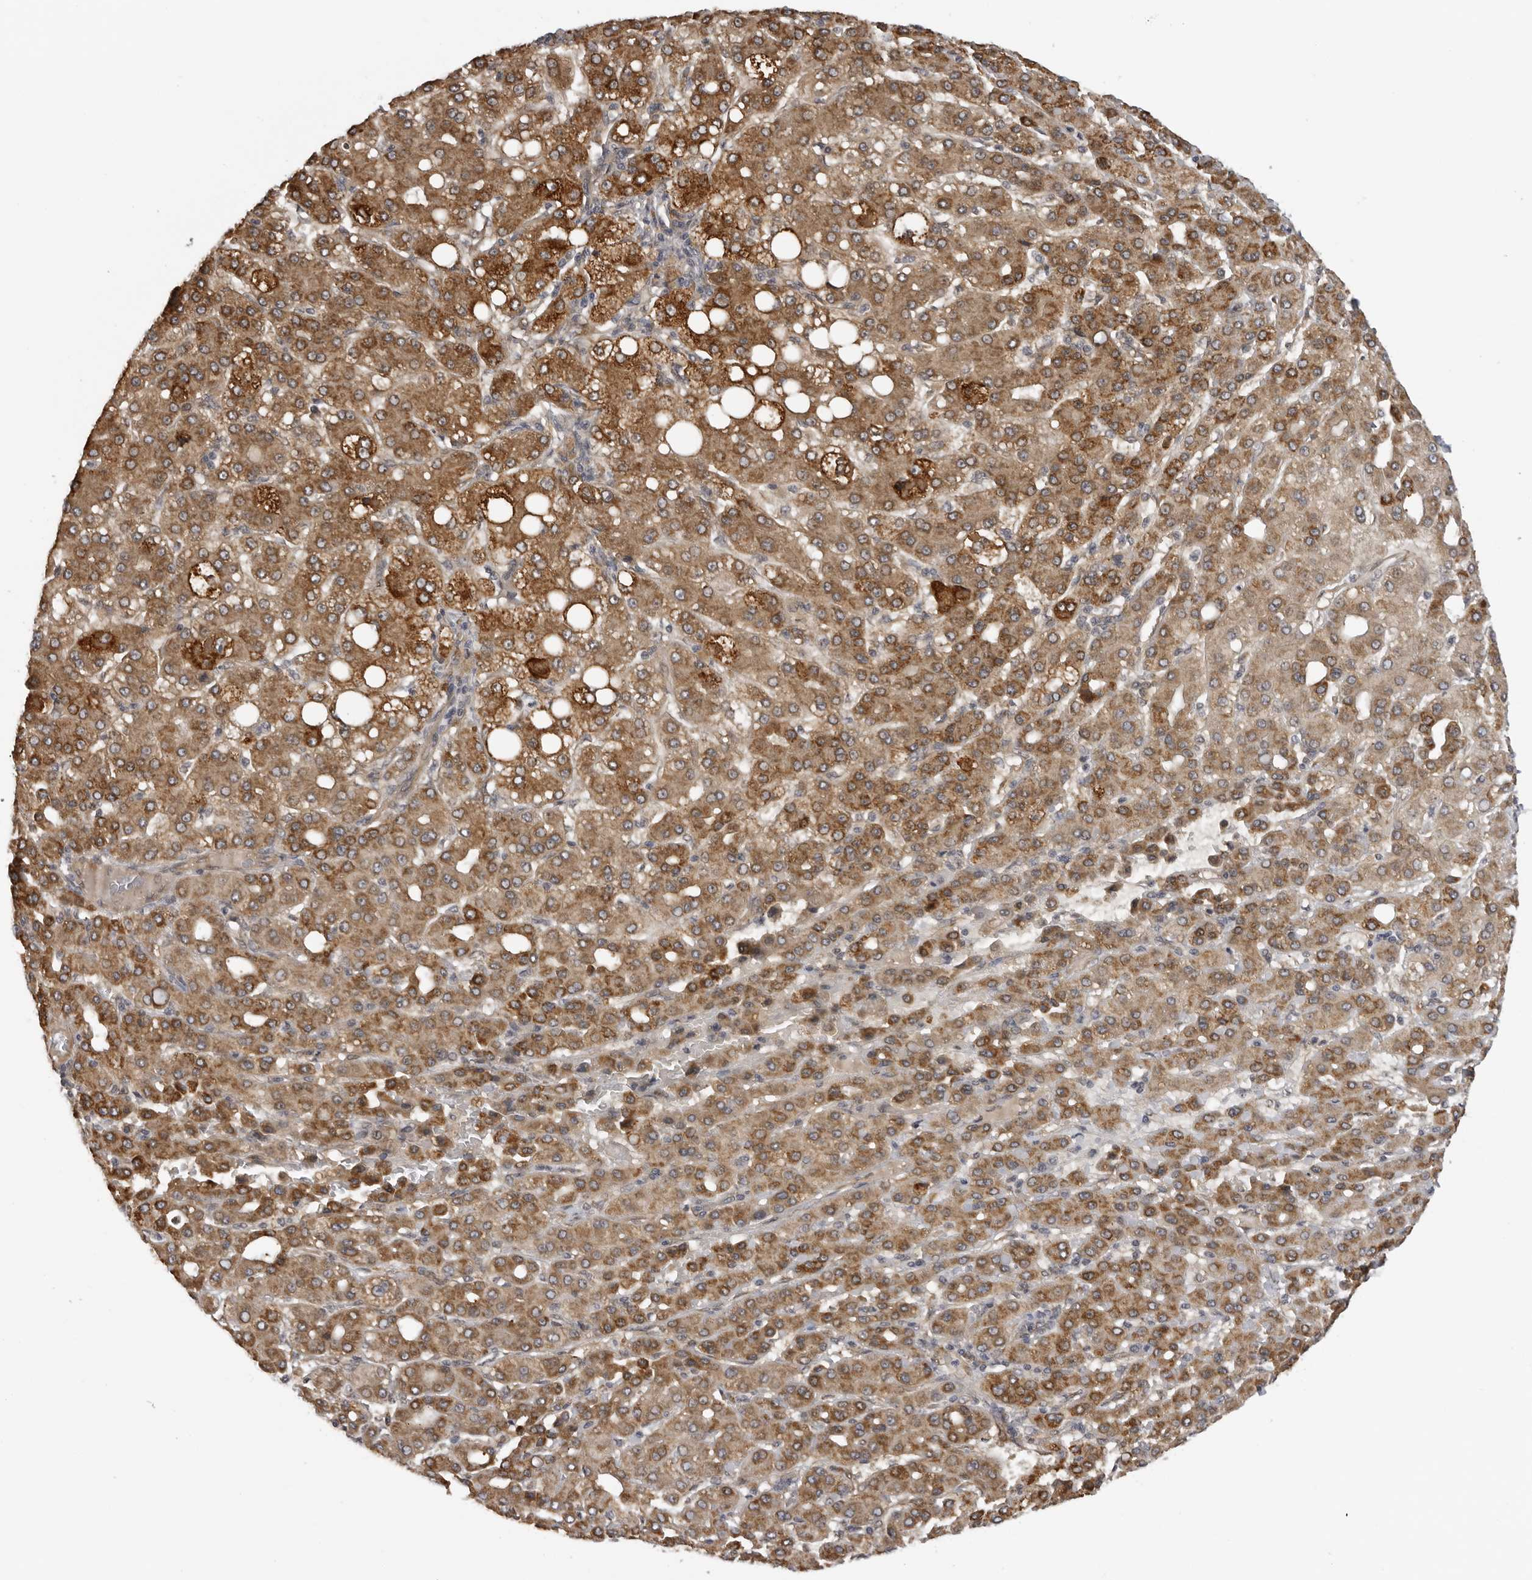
{"staining": {"intensity": "strong", "quantity": ">75%", "location": "cytoplasmic/membranous"}, "tissue": "liver cancer", "cell_type": "Tumor cells", "image_type": "cancer", "snomed": [{"axis": "morphology", "description": "Carcinoma, Hepatocellular, NOS"}, {"axis": "topography", "description": "Liver"}], "caption": "Protein positivity by immunohistochemistry (IHC) reveals strong cytoplasmic/membranous staining in about >75% of tumor cells in liver cancer (hepatocellular carcinoma).", "gene": "DNAH14", "patient": {"sex": "male", "age": 65}}